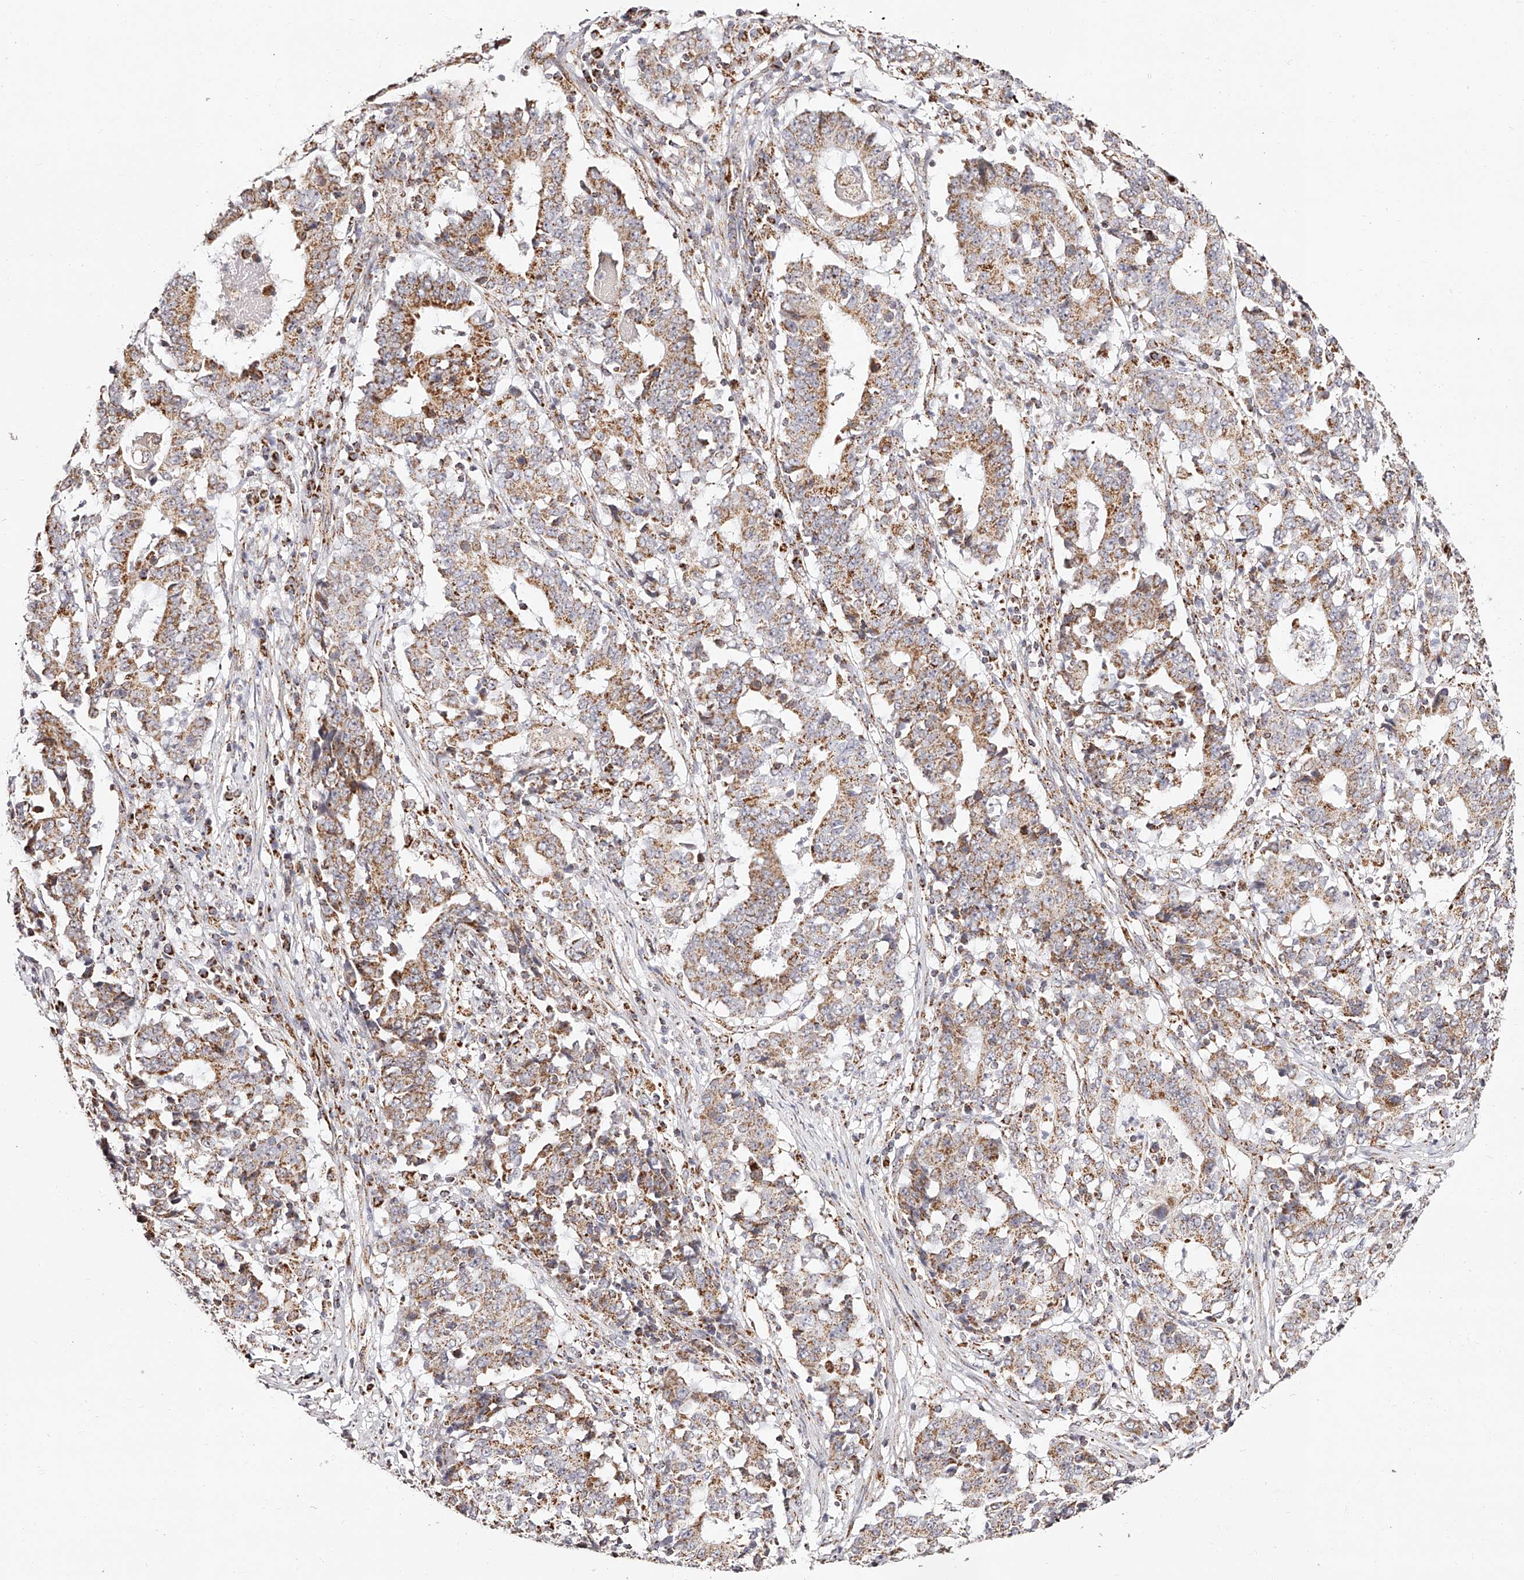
{"staining": {"intensity": "moderate", "quantity": ">75%", "location": "cytoplasmic/membranous"}, "tissue": "stomach cancer", "cell_type": "Tumor cells", "image_type": "cancer", "snomed": [{"axis": "morphology", "description": "Adenocarcinoma, NOS"}, {"axis": "topography", "description": "Stomach"}], "caption": "Human stomach adenocarcinoma stained for a protein (brown) exhibits moderate cytoplasmic/membranous positive staining in approximately >75% of tumor cells.", "gene": "NDUFV3", "patient": {"sex": "male", "age": 59}}